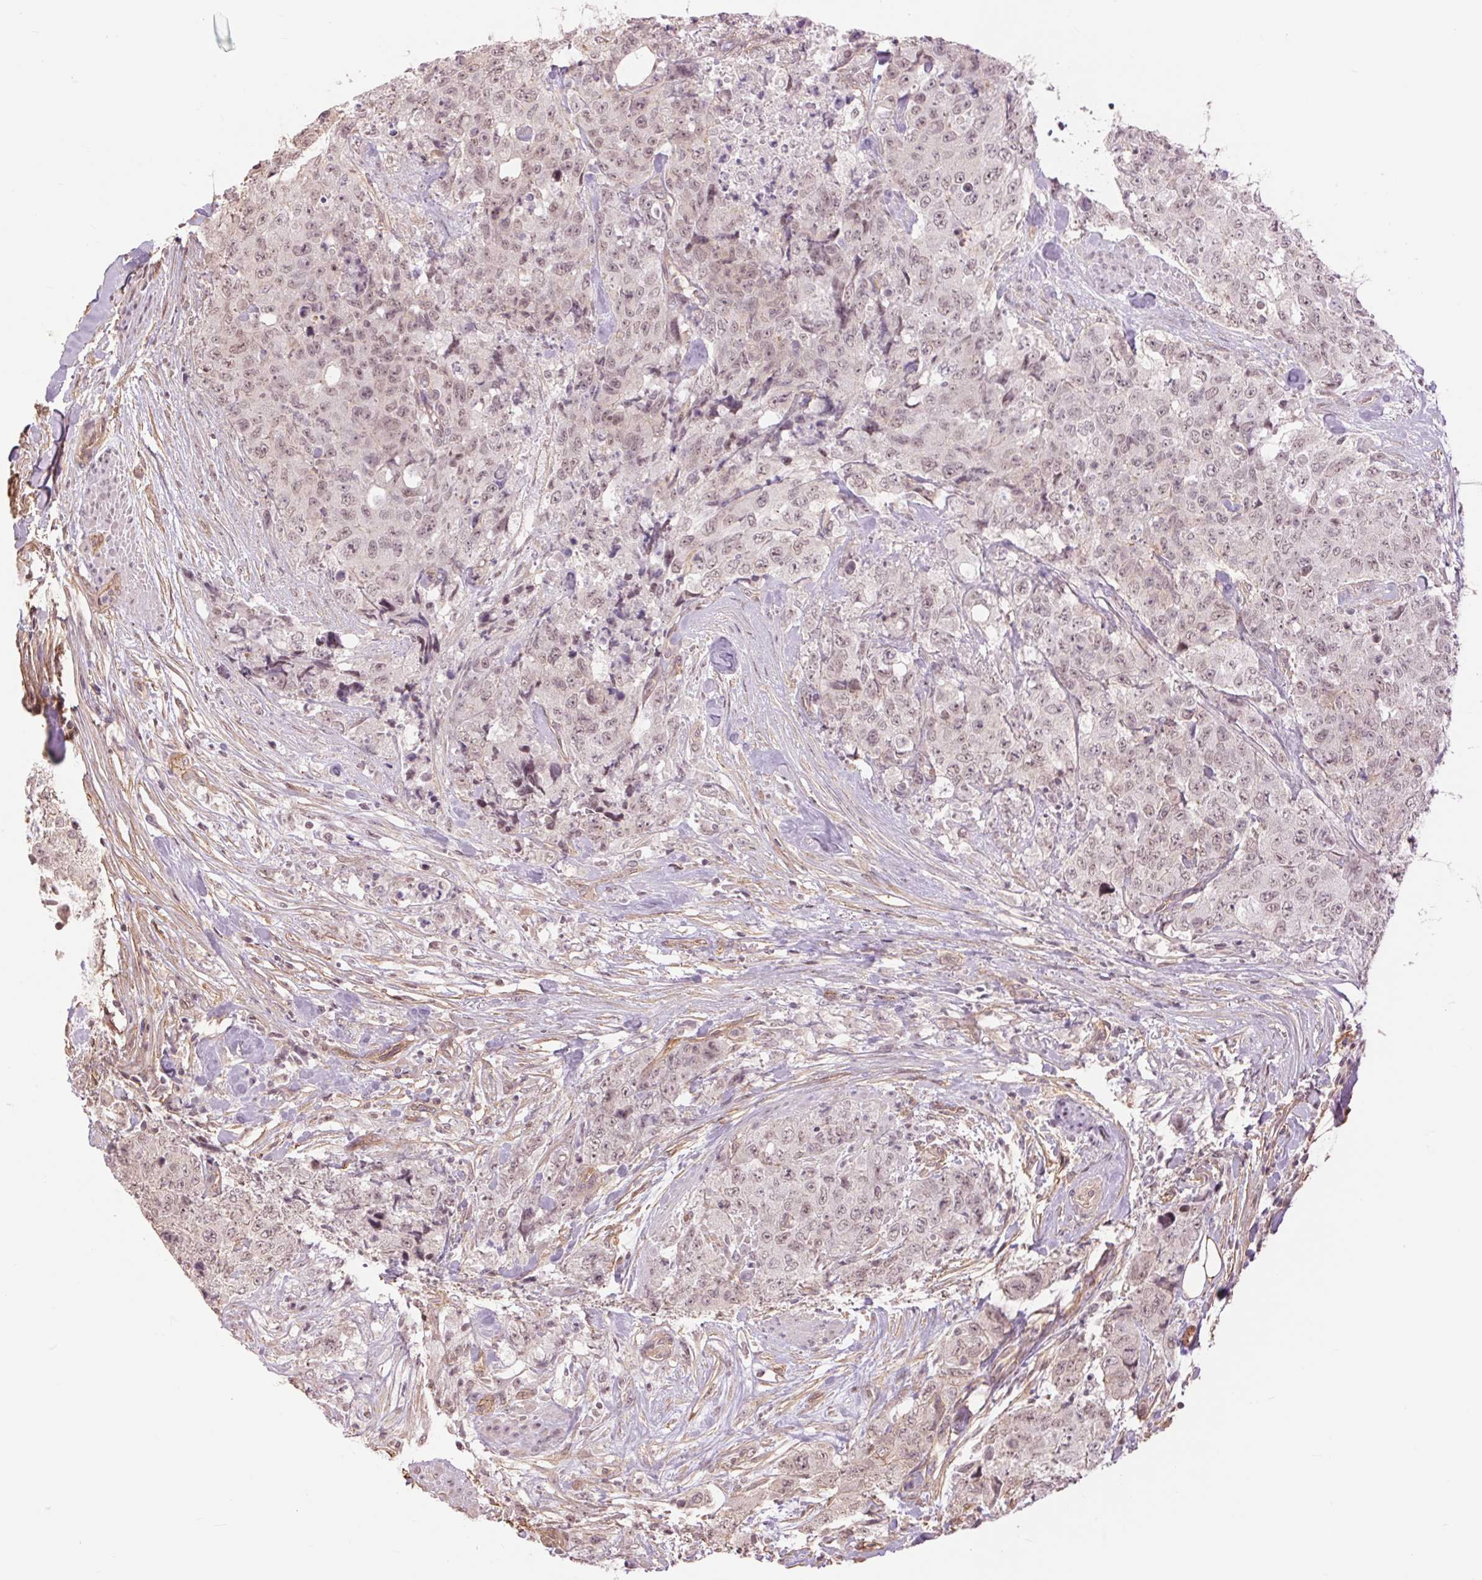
{"staining": {"intensity": "weak", "quantity": "25%-75%", "location": "nuclear"}, "tissue": "urothelial cancer", "cell_type": "Tumor cells", "image_type": "cancer", "snomed": [{"axis": "morphology", "description": "Urothelial carcinoma, High grade"}, {"axis": "topography", "description": "Urinary bladder"}], "caption": "Approximately 25%-75% of tumor cells in high-grade urothelial carcinoma exhibit weak nuclear protein expression as visualized by brown immunohistochemical staining.", "gene": "PALM", "patient": {"sex": "female", "age": 78}}